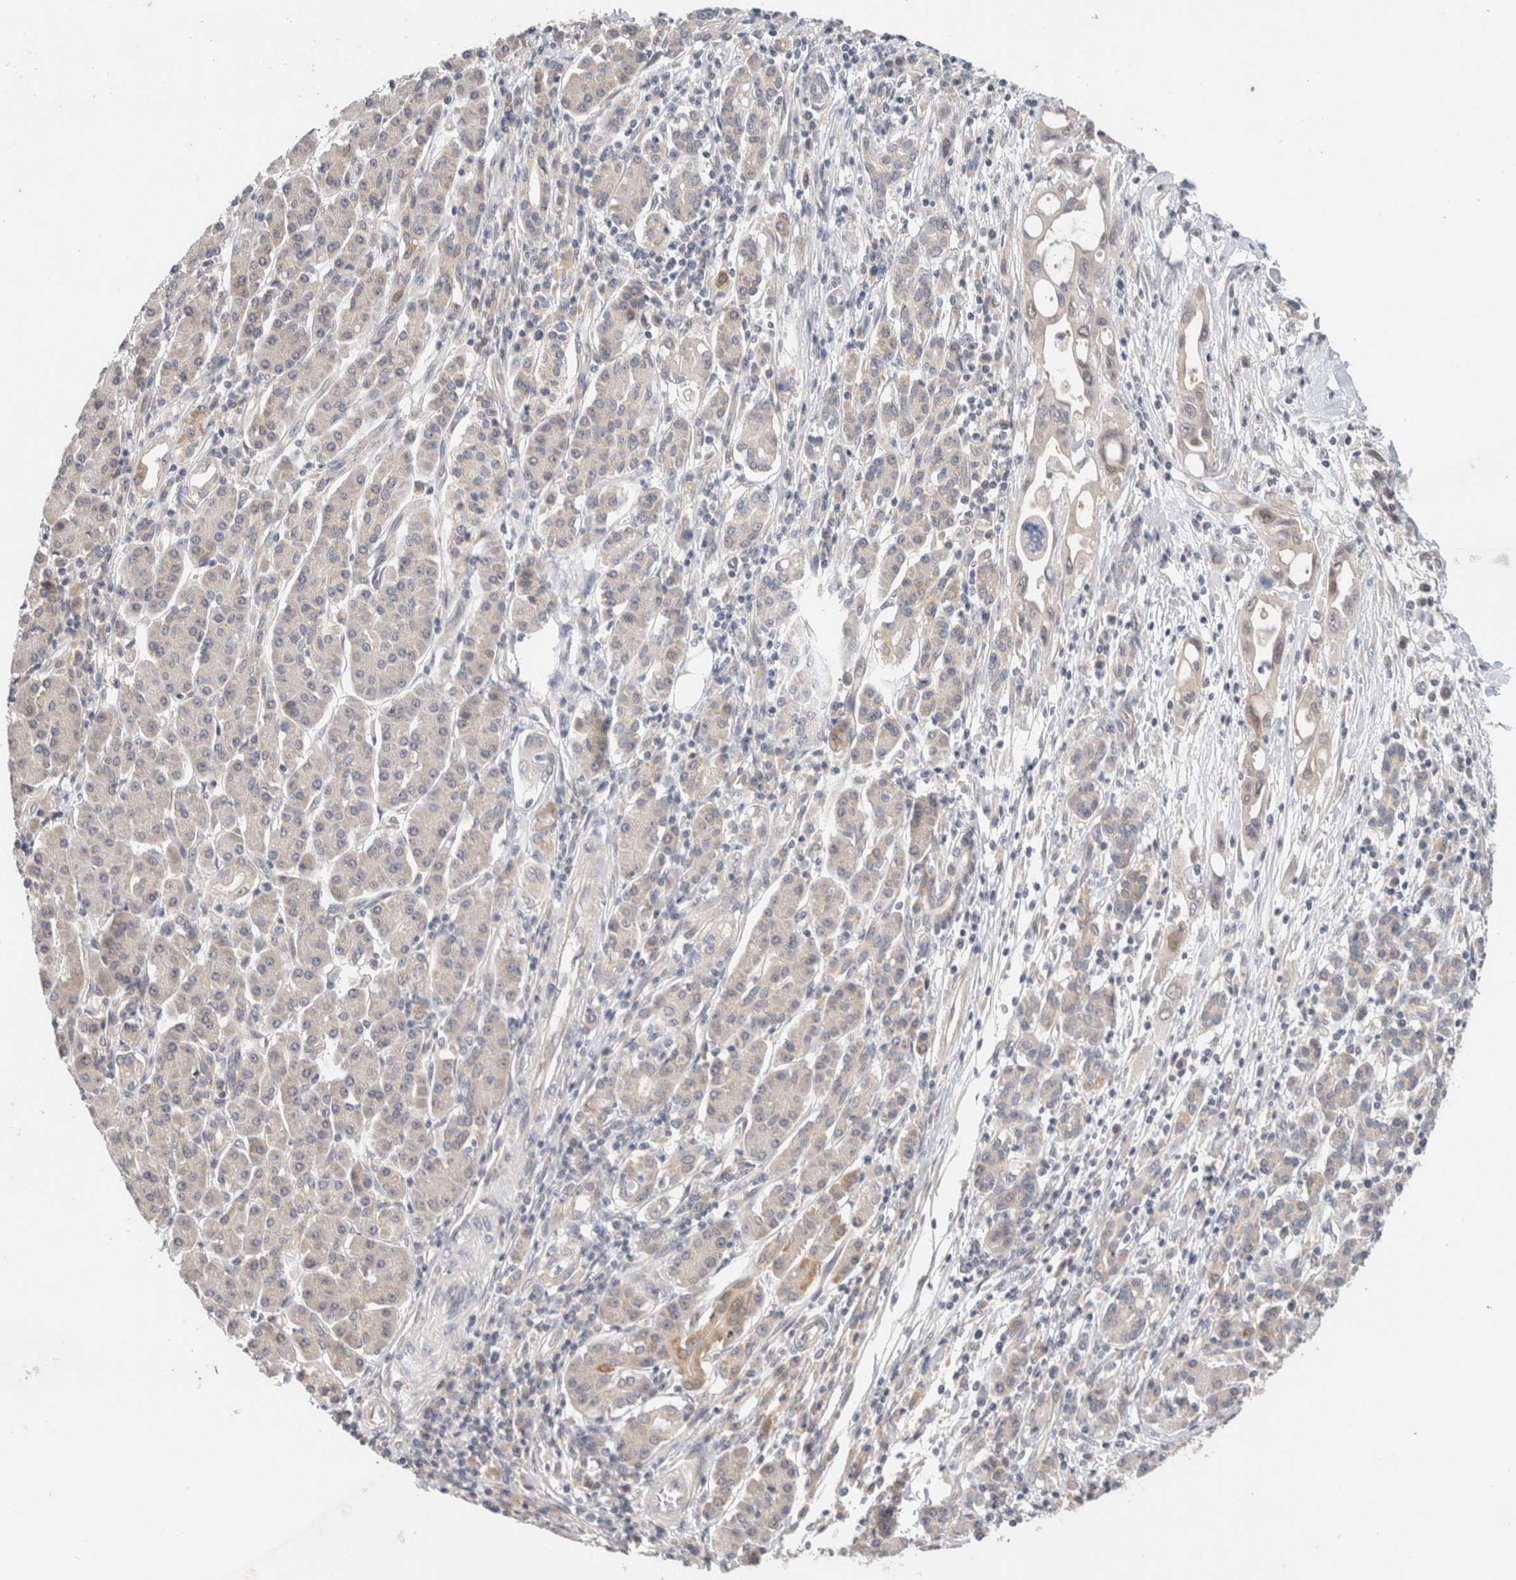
{"staining": {"intensity": "weak", "quantity": "<25%", "location": "cytoplasmic/membranous"}, "tissue": "pancreatic cancer", "cell_type": "Tumor cells", "image_type": "cancer", "snomed": [{"axis": "morphology", "description": "Adenocarcinoma, NOS"}, {"axis": "topography", "description": "Pancreas"}], "caption": "The micrograph displays no staining of tumor cells in pancreatic adenocarcinoma.", "gene": "CA13", "patient": {"sex": "female", "age": 57}}